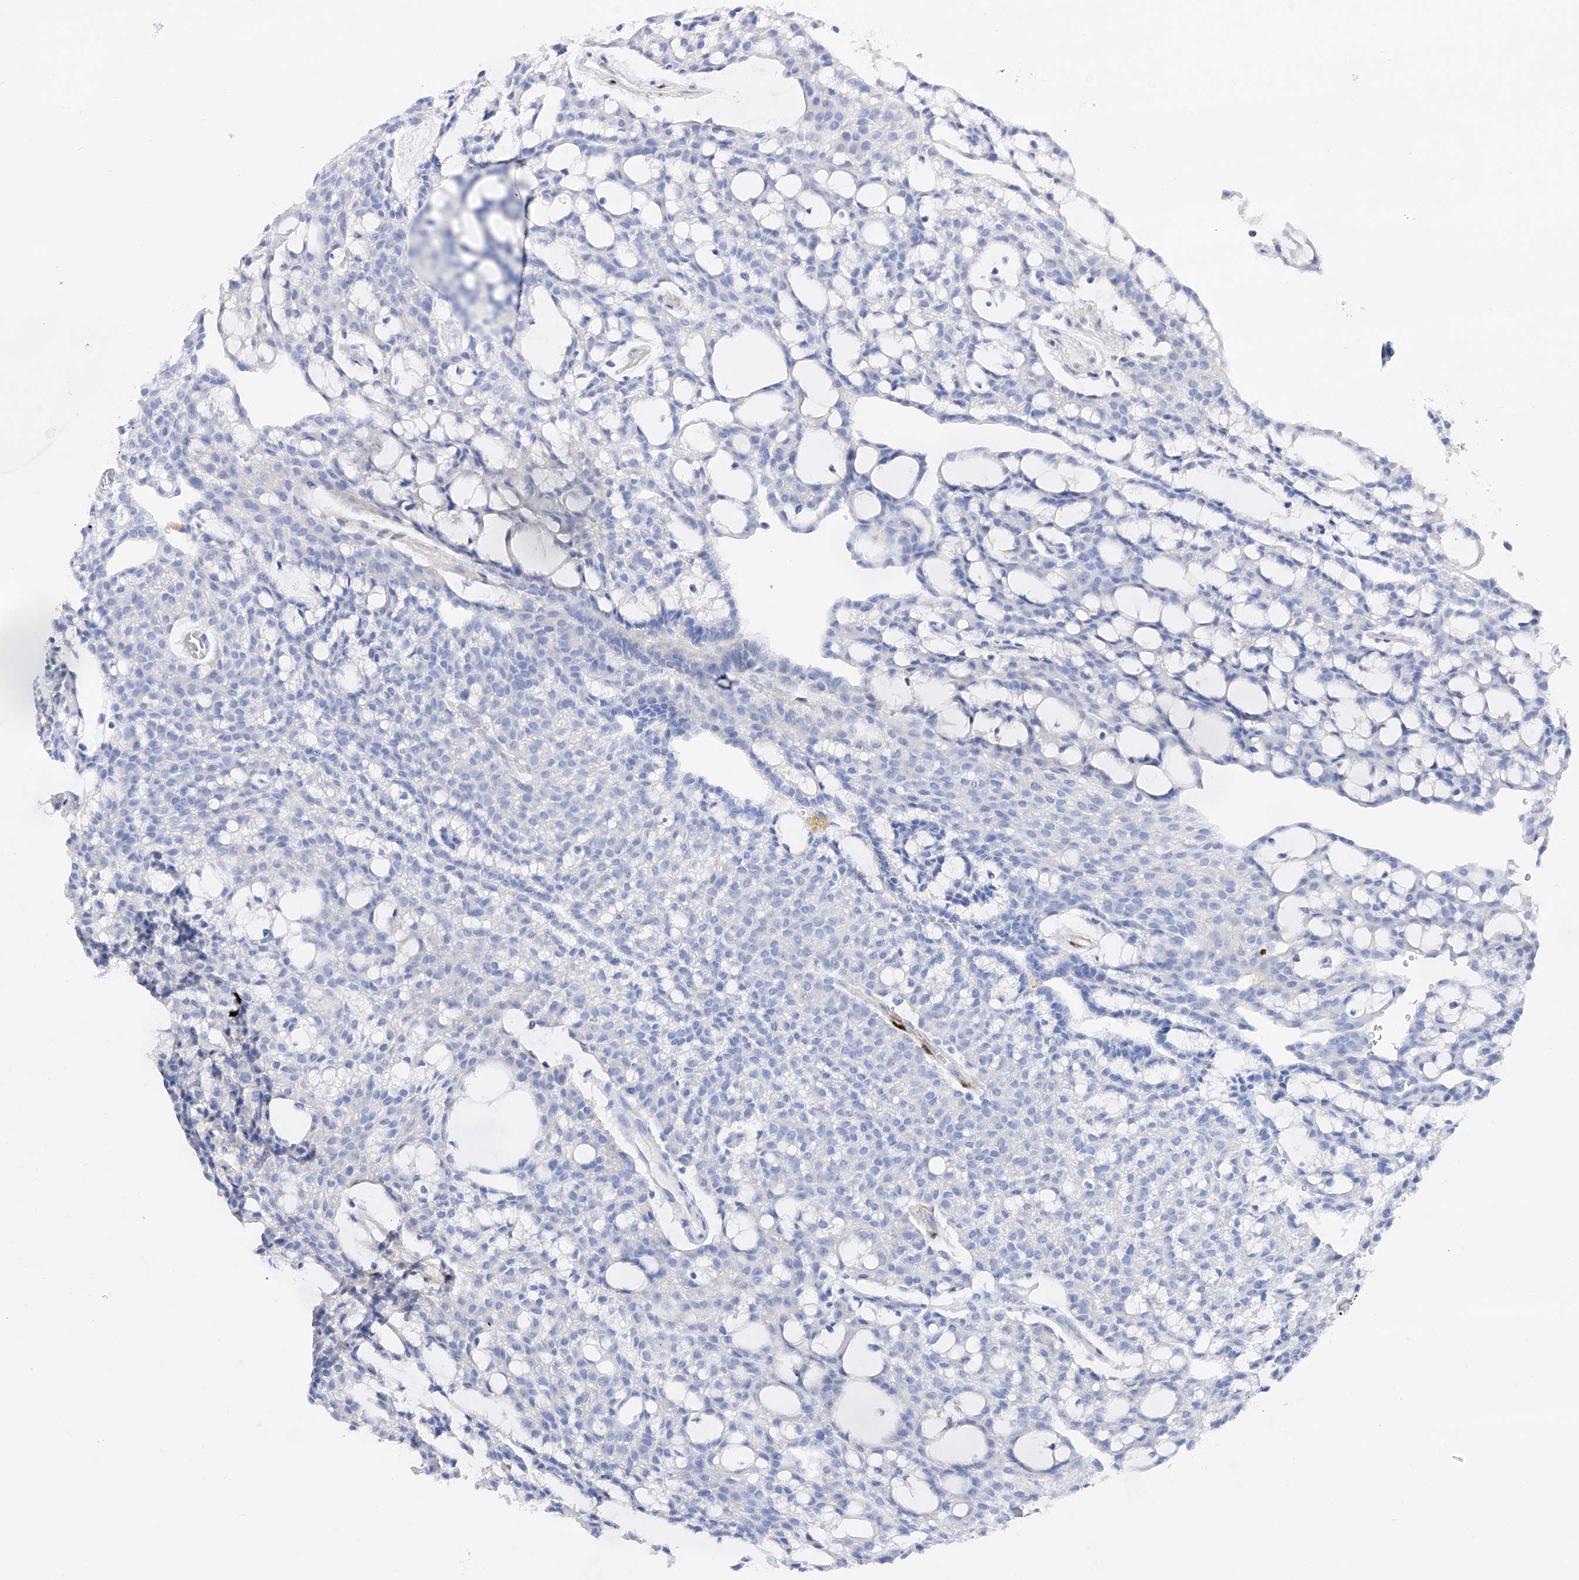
{"staining": {"intensity": "negative", "quantity": "none", "location": "none"}, "tissue": "renal cancer", "cell_type": "Tumor cells", "image_type": "cancer", "snomed": [{"axis": "morphology", "description": "Adenocarcinoma, NOS"}, {"axis": "topography", "description": "Kidney"}], "caption": "Immunohistochemistry (IHC) micrograph of neoplastic tissue: adenocarcinoma (renal) stained with DAB demonstrates no significant protein expression in tumor cells.", "gene": "TRPC7", "patient": {"sex": "male", "age": 63}}